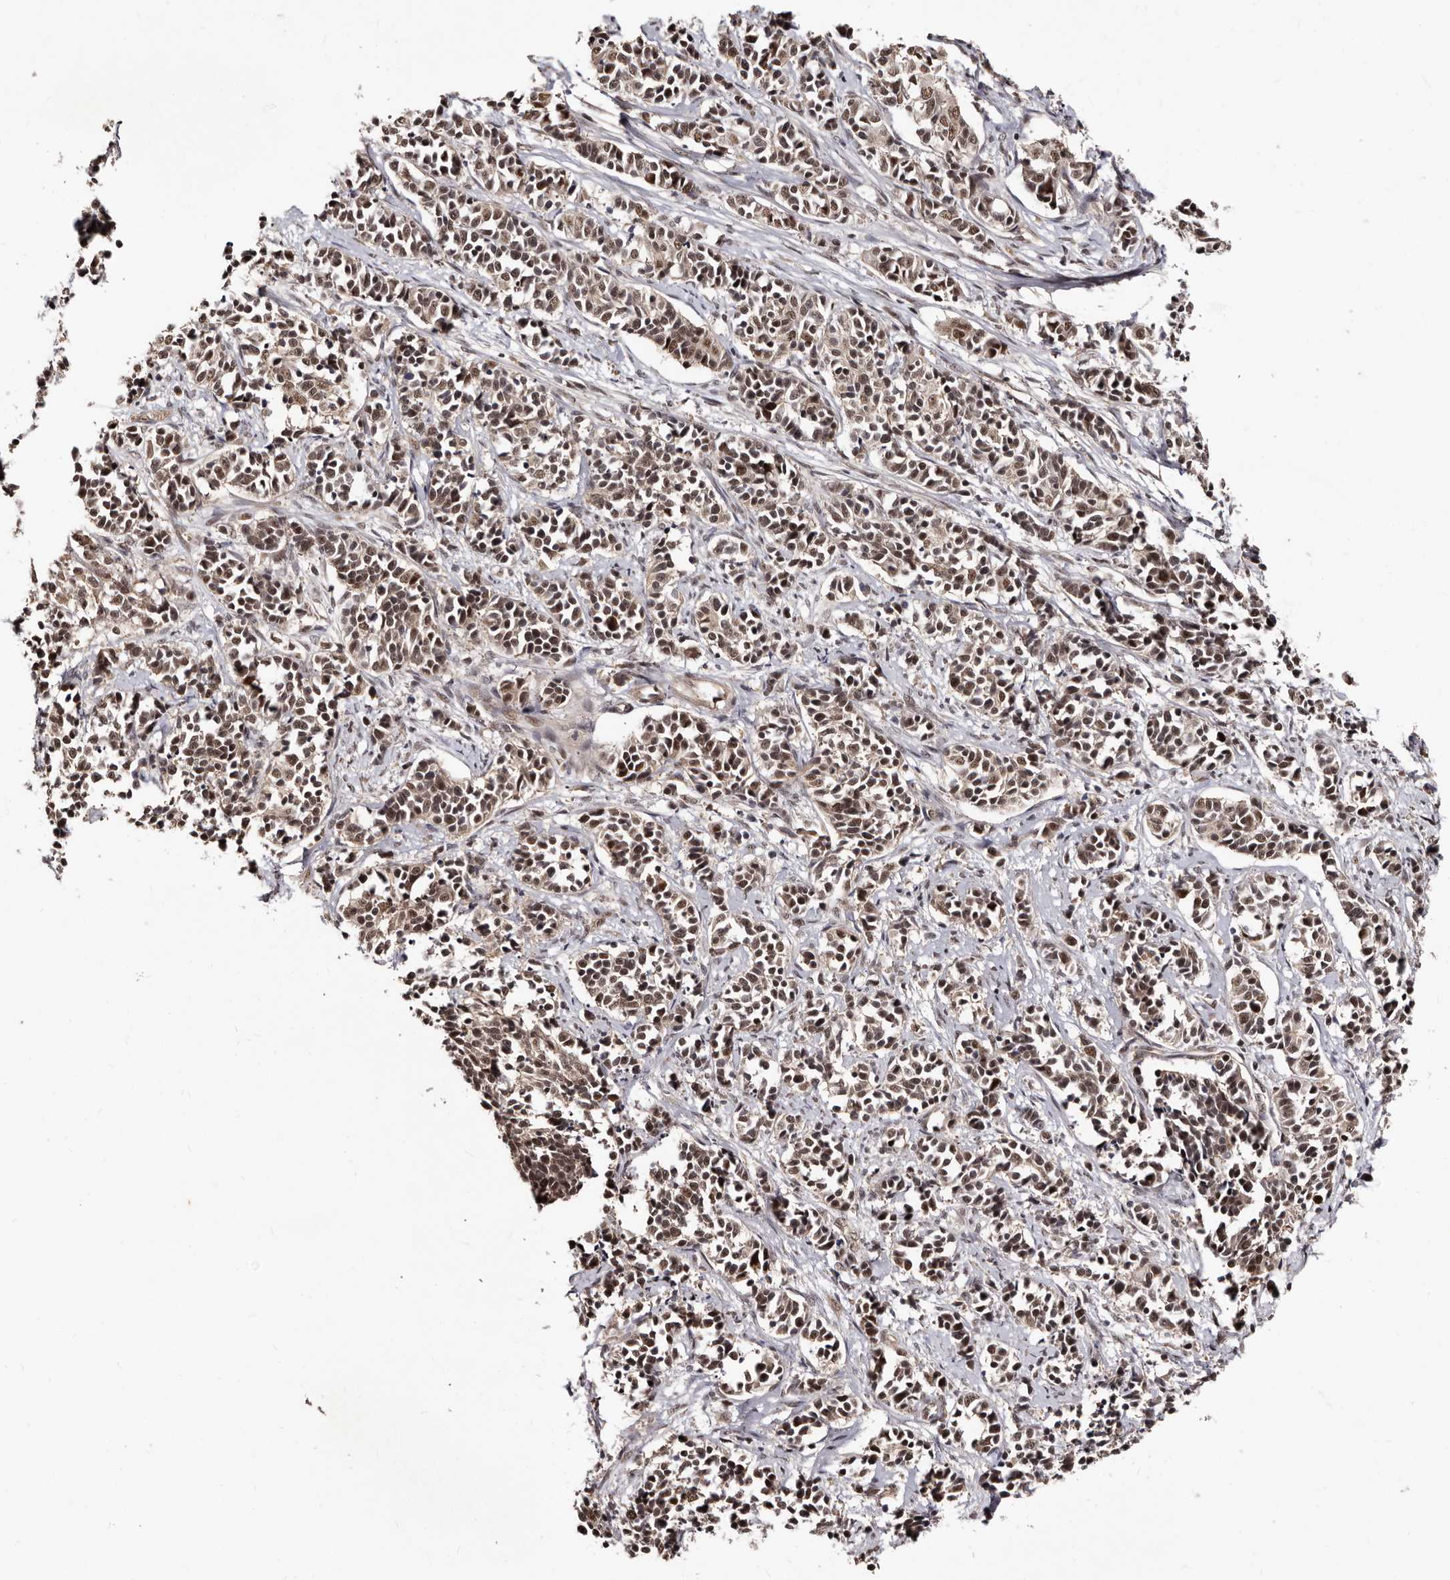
{"staining": {"intensity": "moderate", "quantity": ">75%", "location": "nuclear"}, "tissue": "cervical cancer", "cell_type": "Tumor cells", "image_type": "cancer", "snomed": [{"axis": "morphology", "description": "Normal tissue, NOS"}, {"axis": "morphology", "description": "Squamous cell carcinoma, NOS"}, {"axis": "topography", "description": "Cervix"}], "caption": "Squamous cell carcinoma (cervical) stained with a protein marker reveals moderate staining in tumor cells.", "gene": "TBC1D22B", "patient": {"sex": "female", "age": 35}}